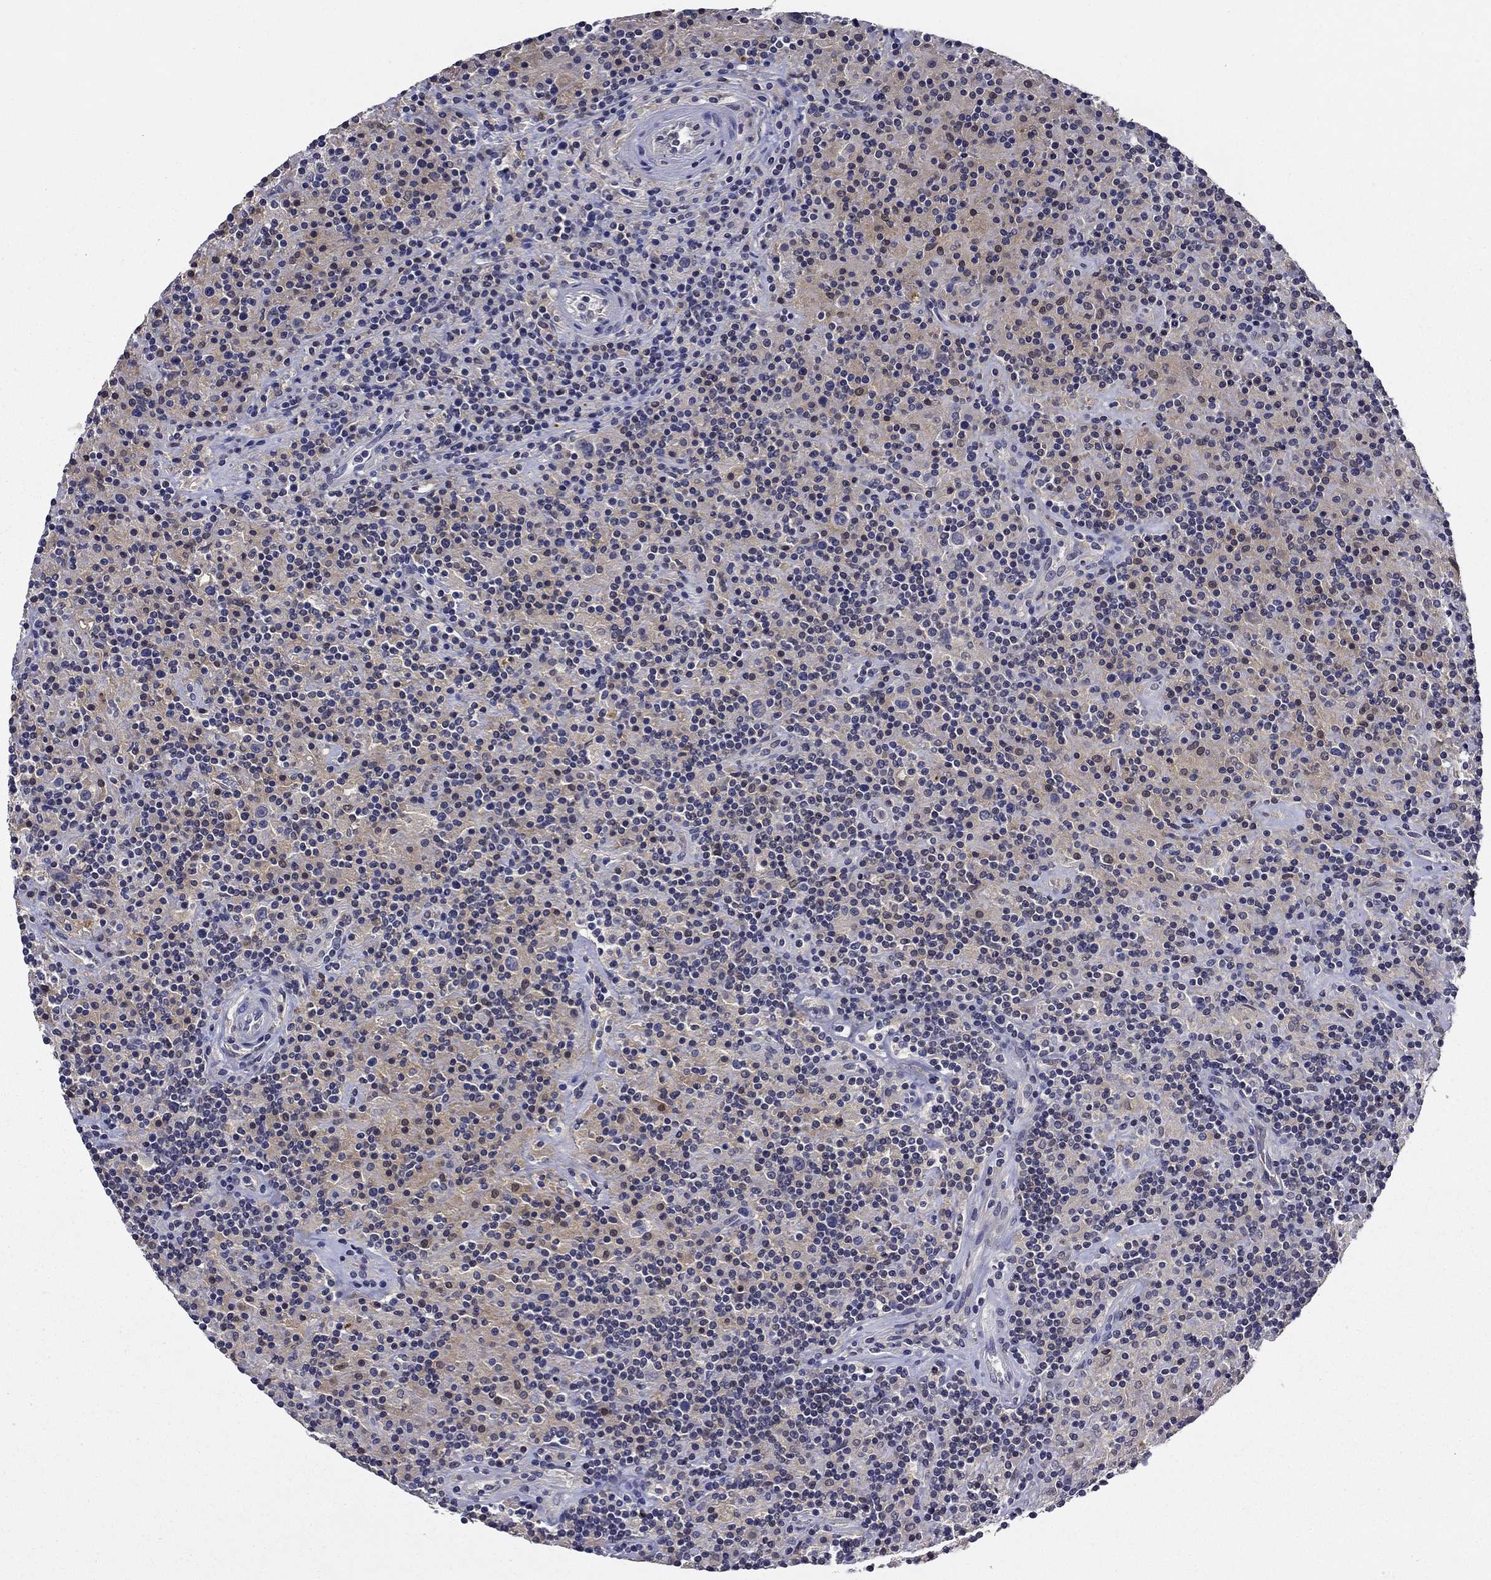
{"staining": {"intensity": "negative", "quantity": "none", "location": "none"}, "tissue": "lymphoma", "cell_type": "Tumor cells", "image_type": "cancer", "snomed": [{"axis": "morphology", "description": "Hodgkin's disease, NOS"}, {"axis": "topography", "description": "Lymph node"}], "caption": "Tumor cells show no significant protein staining in lymphoma.", "gene": "DDTL", "patient": {"sex": "male", "age": 70}}